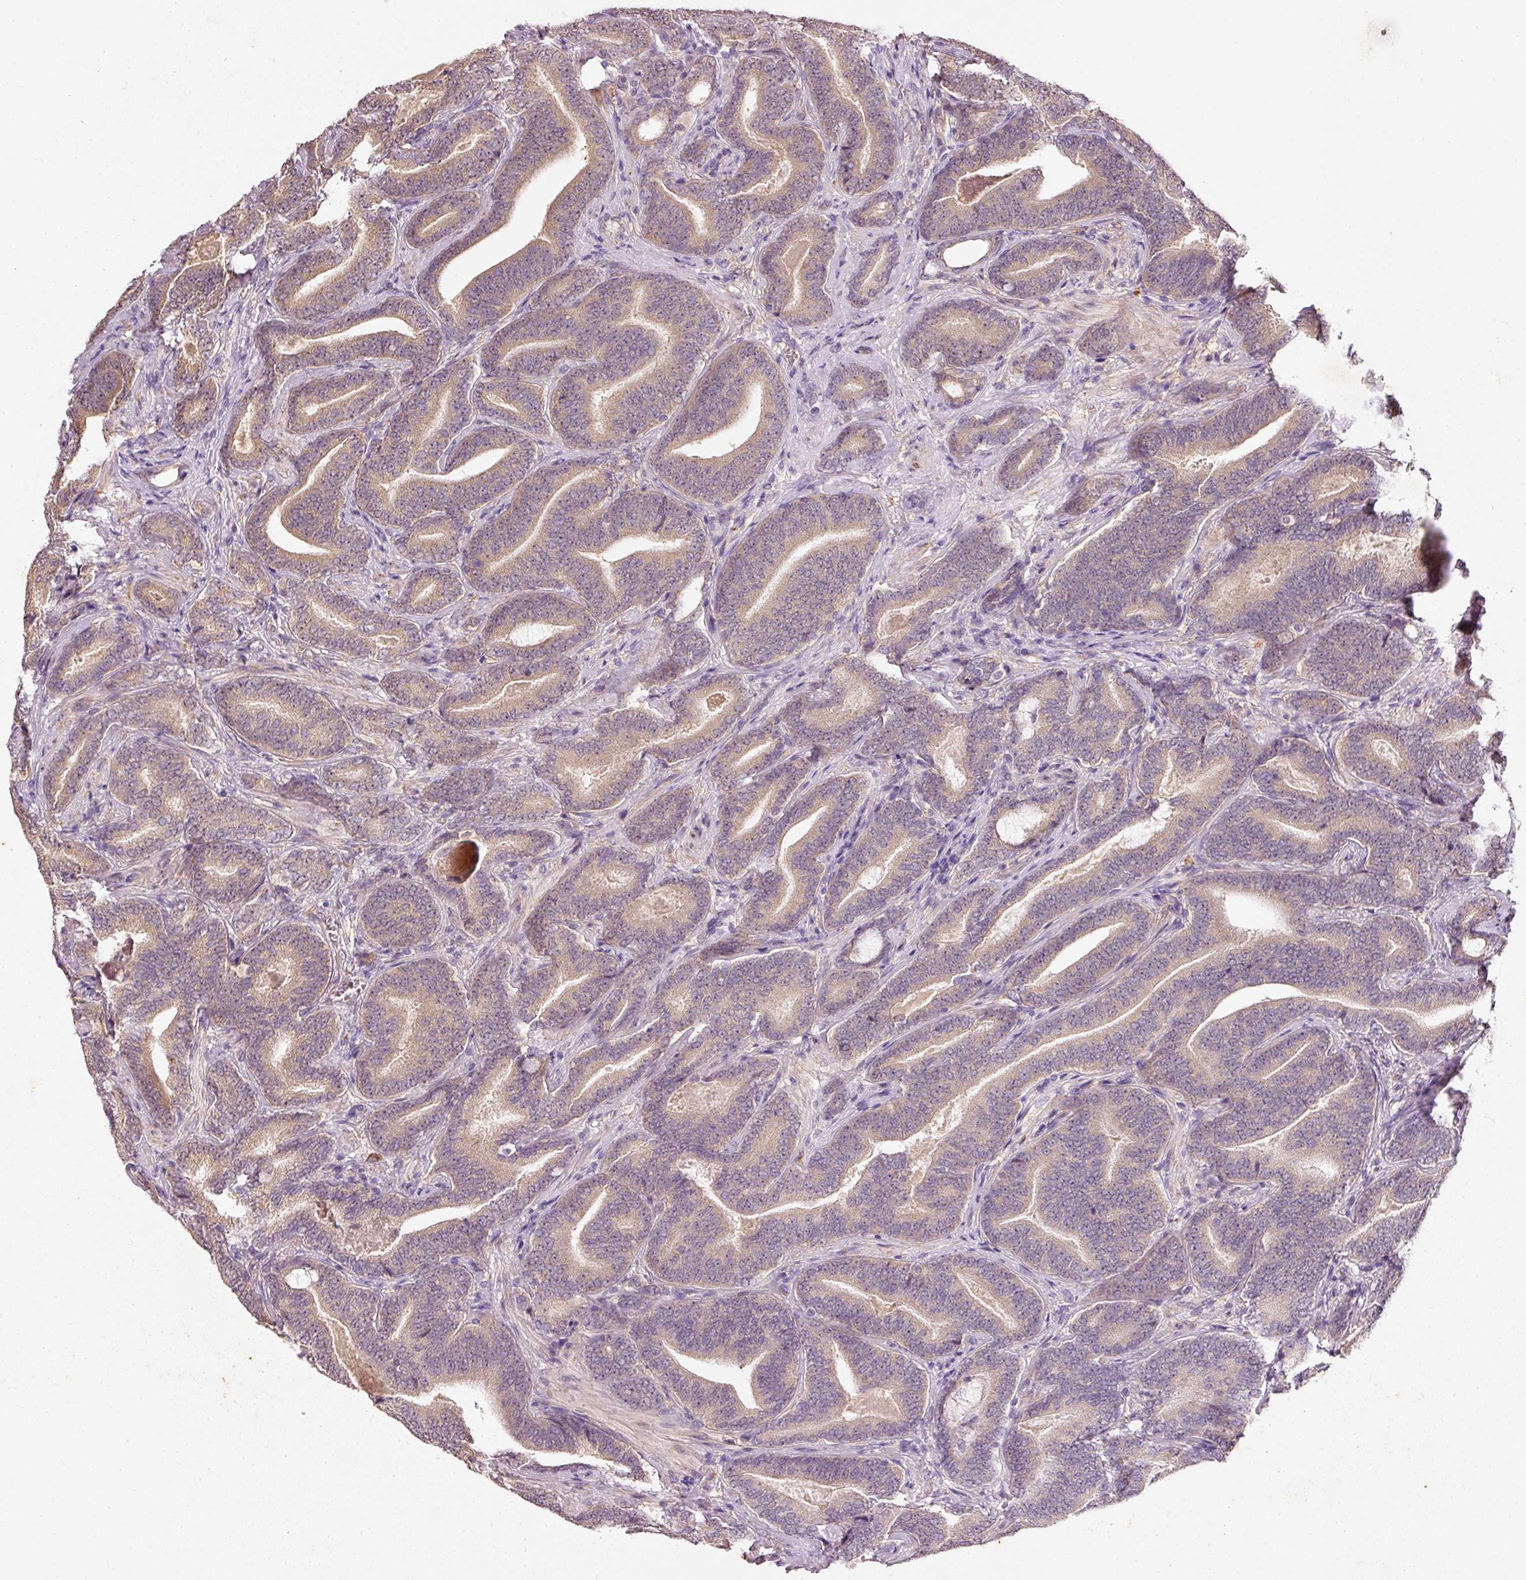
{"staining": {"intensity": "weak", "quantity": ">75%", "location": "cytoplasmic/membranous"}, "tissue": "prostate cancer", "cell_type": "Tumor cells", "image_type": "cancer", "snomed": [{"axis": "morphology", "description": "Adenocarcinoma, Low grade"}, {"axis": "topography", "description": "Prostate and seminal vesicle, NOS"}], "caption": "The micrograph displays immunohistochemical staining of low-grade adenocarcinoma (prostate). There is weak cytoplasmic/membranous staining is appreciated in approximately >75% of tumor cells.", "gene": "RGL2", "patient": {"sex": "male", "age": 61}}